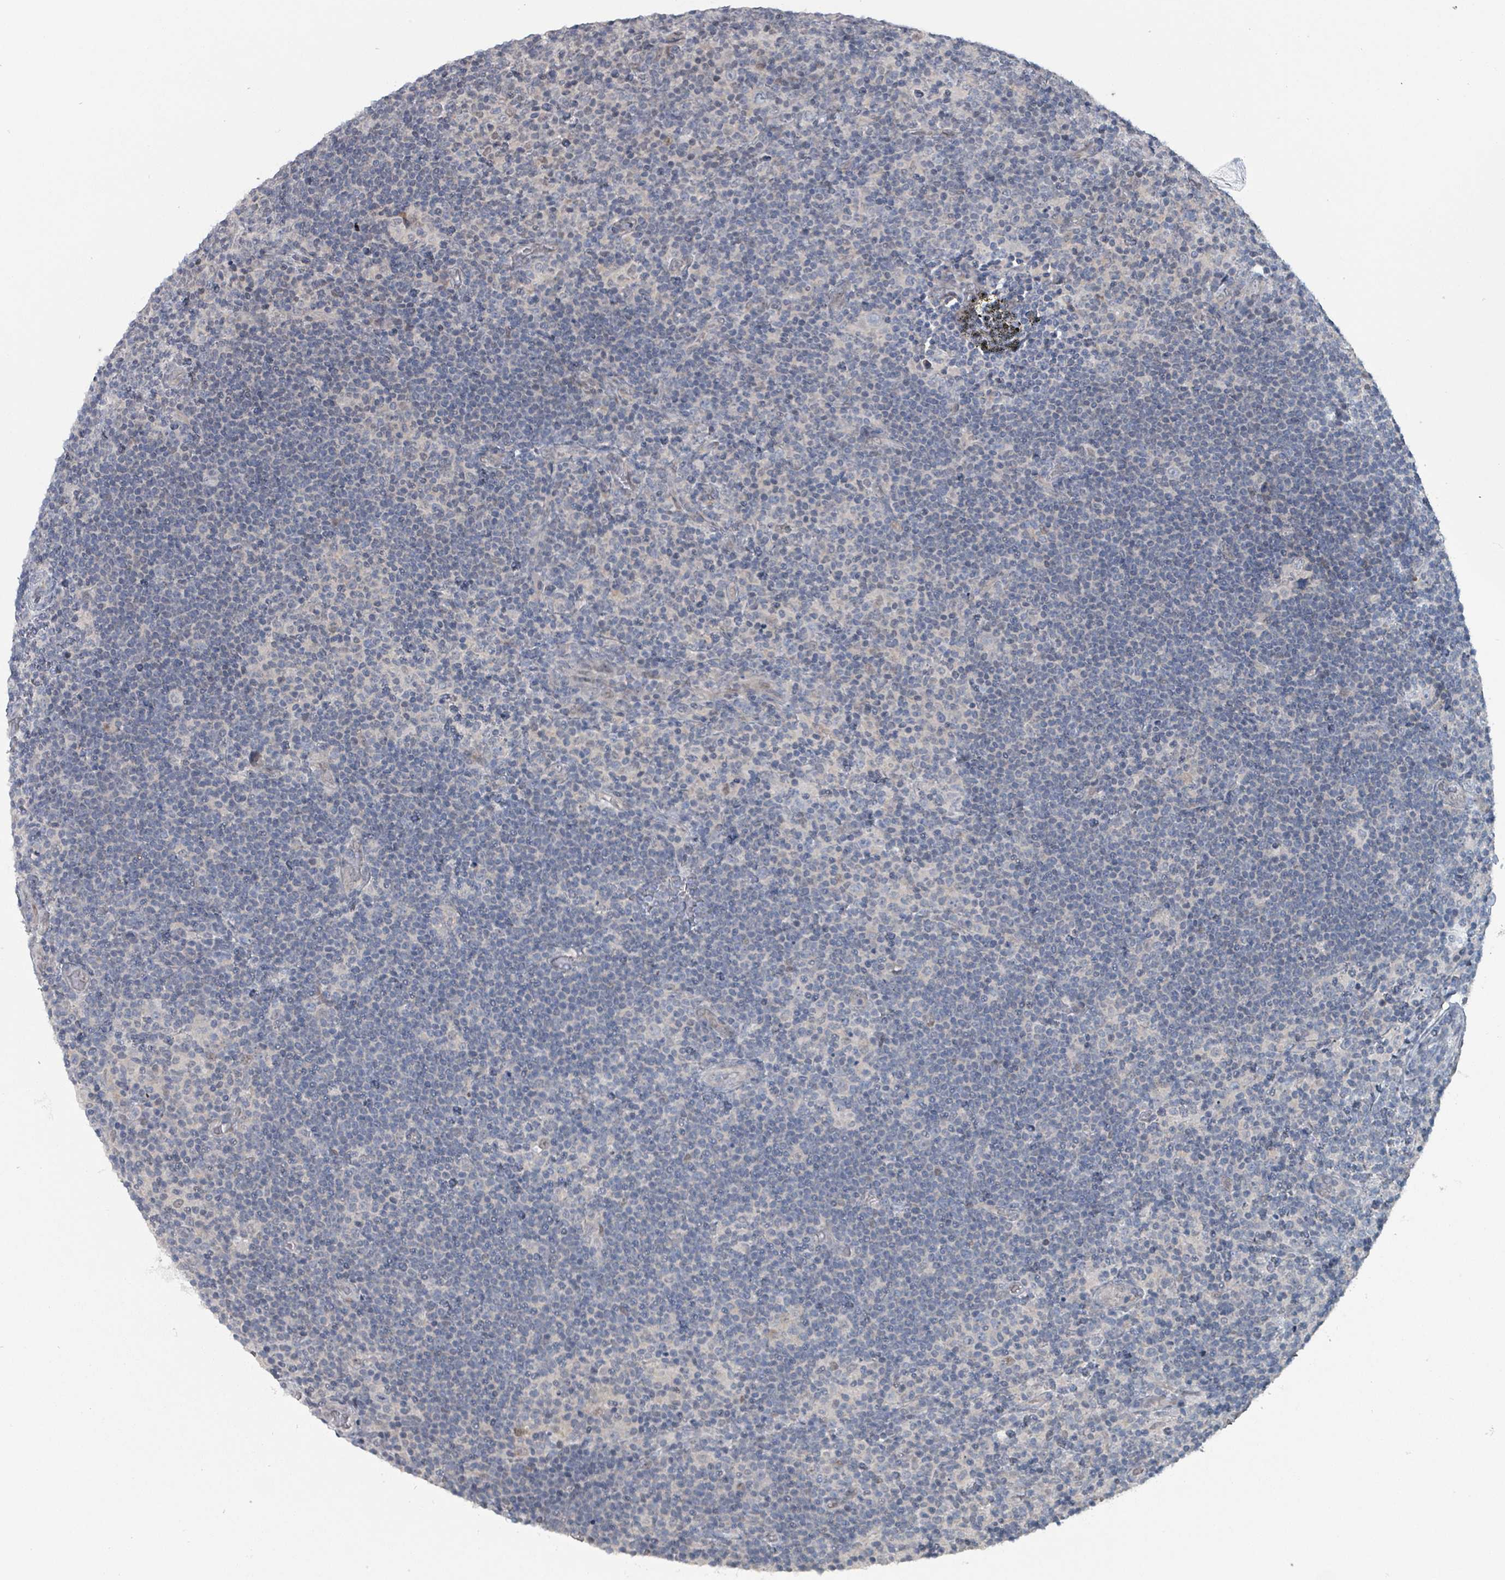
{"staining": {"intensity": "negative", "quantity": "none", "location": "none"}, "tissue": "lymphoma", "cell_type": "Tumor cells", "image_type": "cancer", "snomed": [{"axis": "morphology", "description": "Hodgkin's disease, NOS"}, {"axis": "topography", "description": "Lymph node"}], "caption": "Hodgkin's disease stained for a protein using immunohistochemistry (IHC) demonstrates no staining tumor cells.", "gene": "BIVM", "patient": {"sex": "female", "age": 57}}